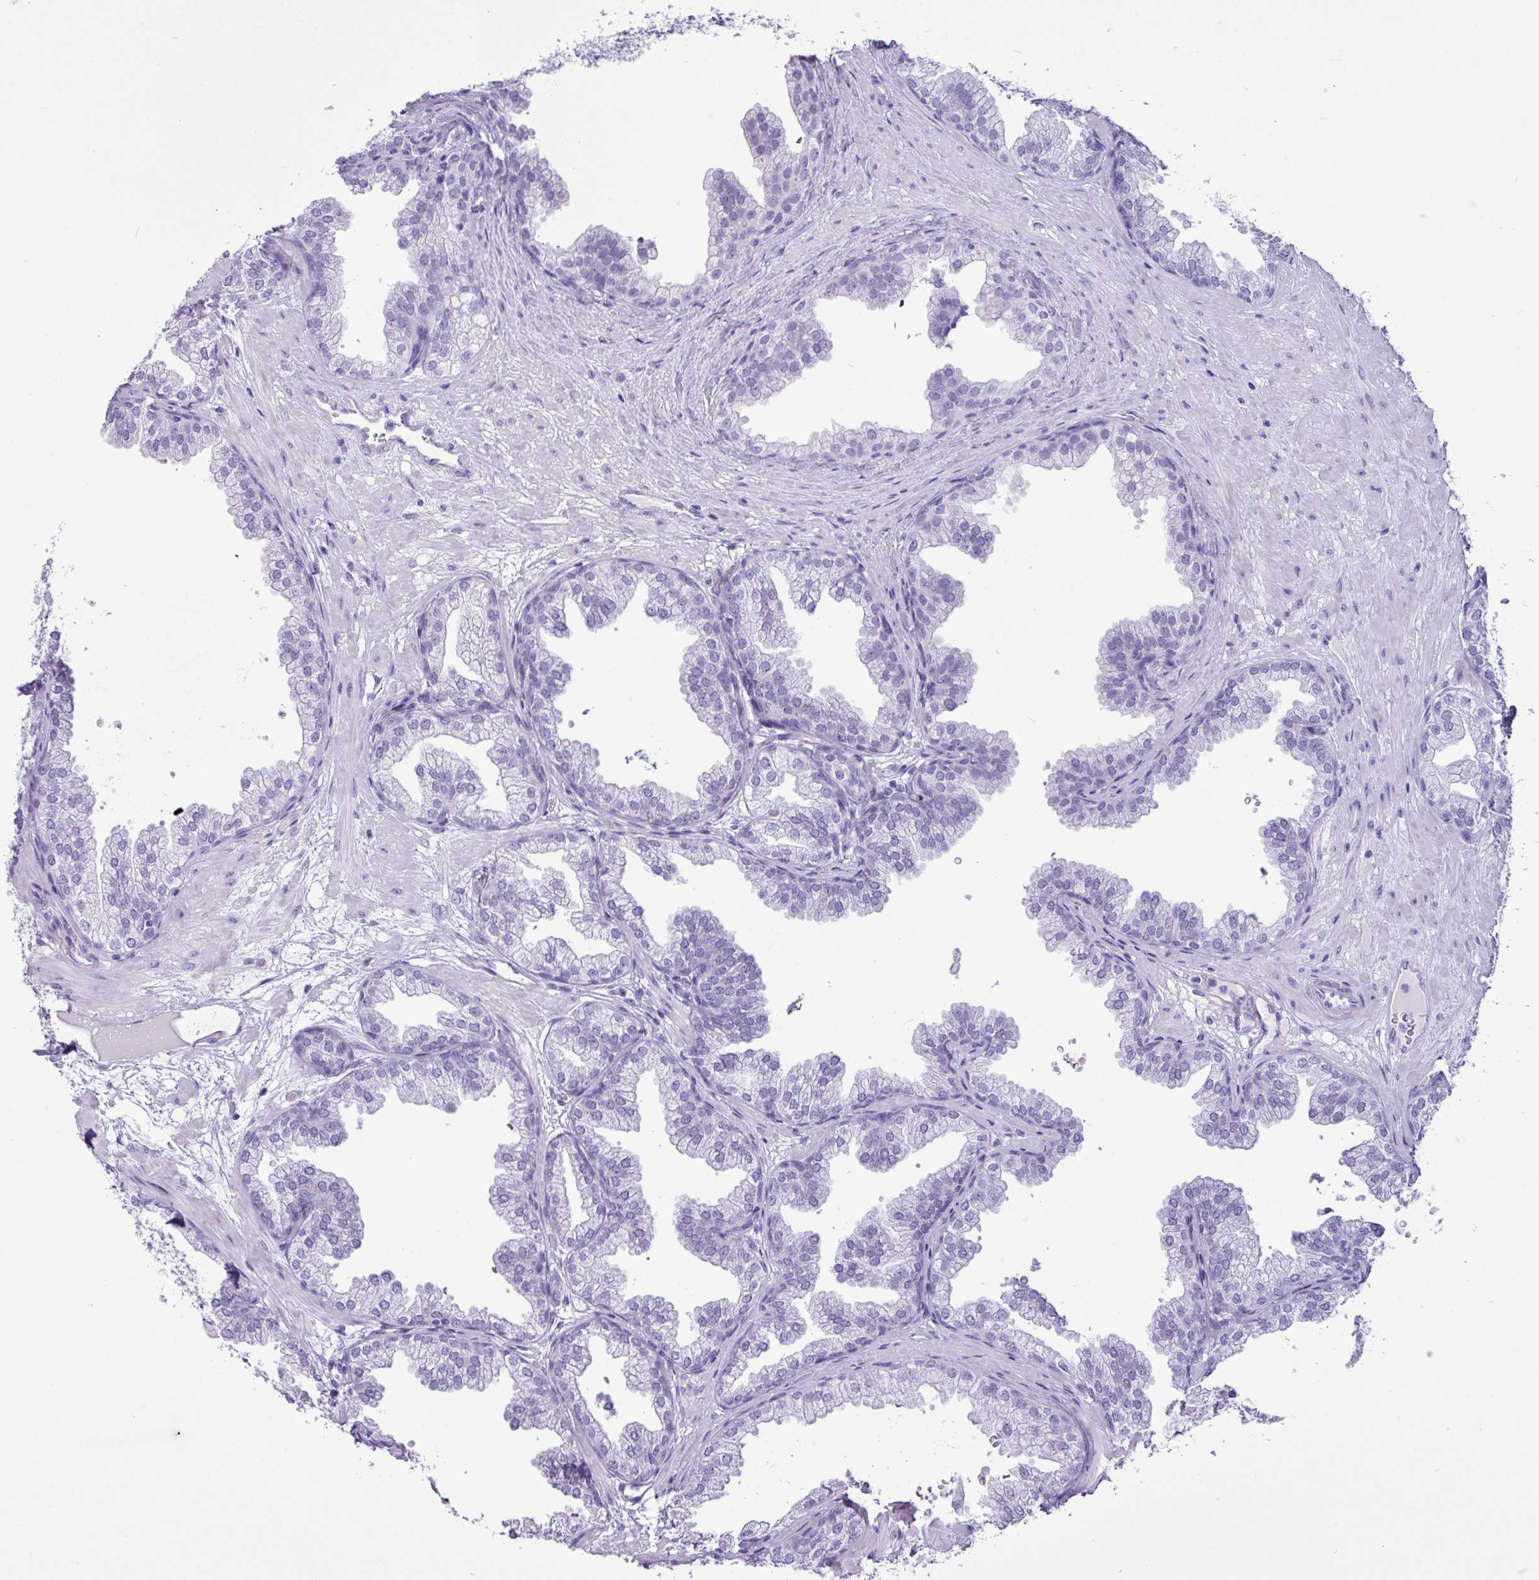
{"staining": {"intensity": "negative", "quantity": "none", "location": "none"}, "tissue": "prostate", "cell_type": "Glandular cells", "image_type": "normal", "snomed": [{"axis": "morphology", "description": "Normal tissue, NOS"}, {"axis": "topography", "description": "Prostate"}], "caption": "Immunohistochemical staining of normal prostate reveals no significant expression in glandular cells.", "gene": "CKMT2", "patient": {"sex": "male", "age": 37}}